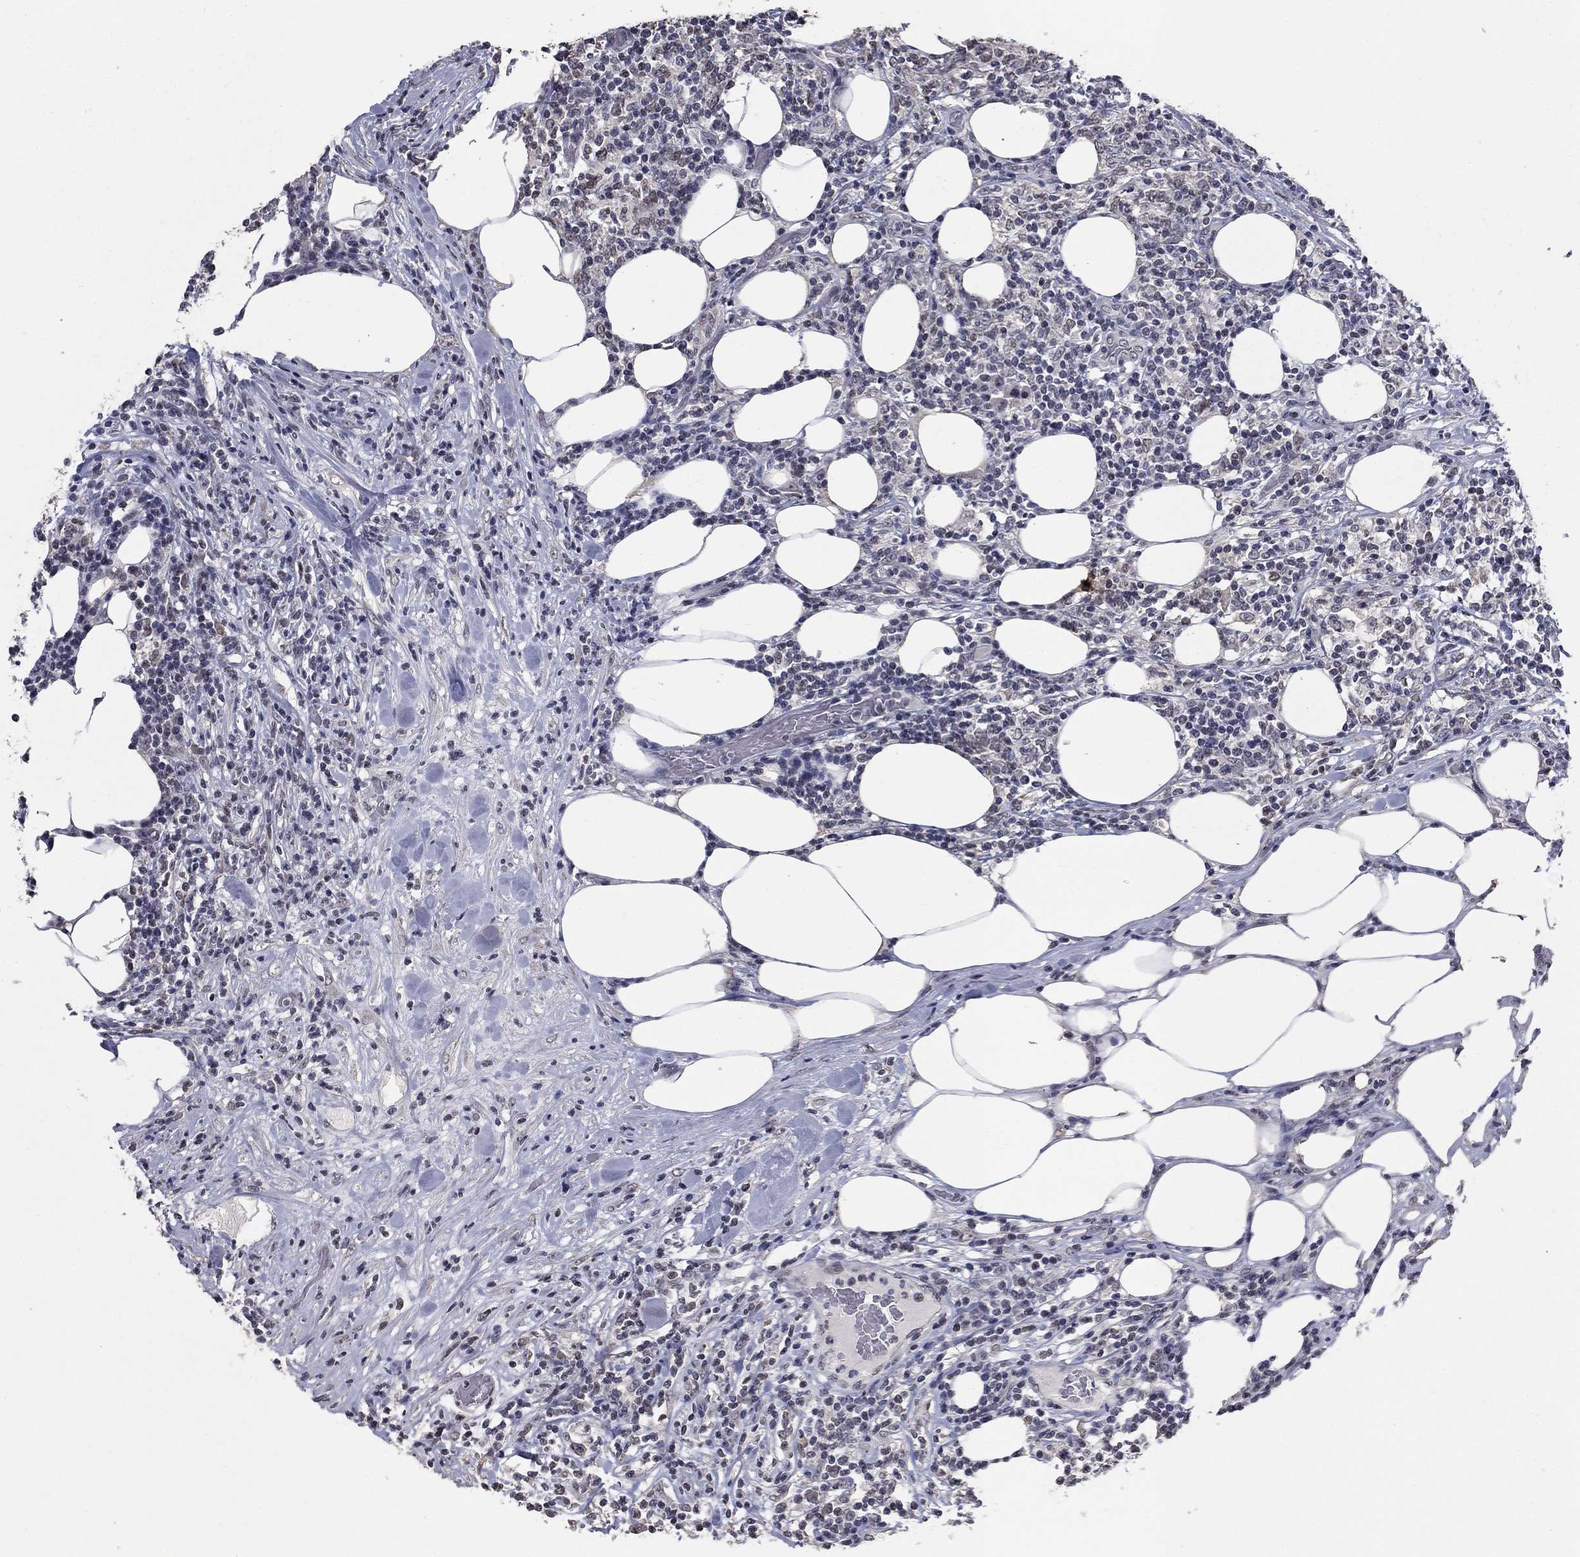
{"staining": {"intensity": "negative", "quantity": "none", "location": "none"}, "tissue": "lymphoma", "cell_type": "Tumor cells", "image_type": "cancer", "snomed": [{"axis": "morphology", "description": "Malignant lymphoma, non-Hodgkin's type, High grade"}, {"axis": "topography", "description": "Lymph node"}], "caption": "Lymphoma was stained to show a protein in brown. There is no significant staining in tumor cells.", "gene": "SPATA33", "patient": {"sex": "female", "age": 84}}